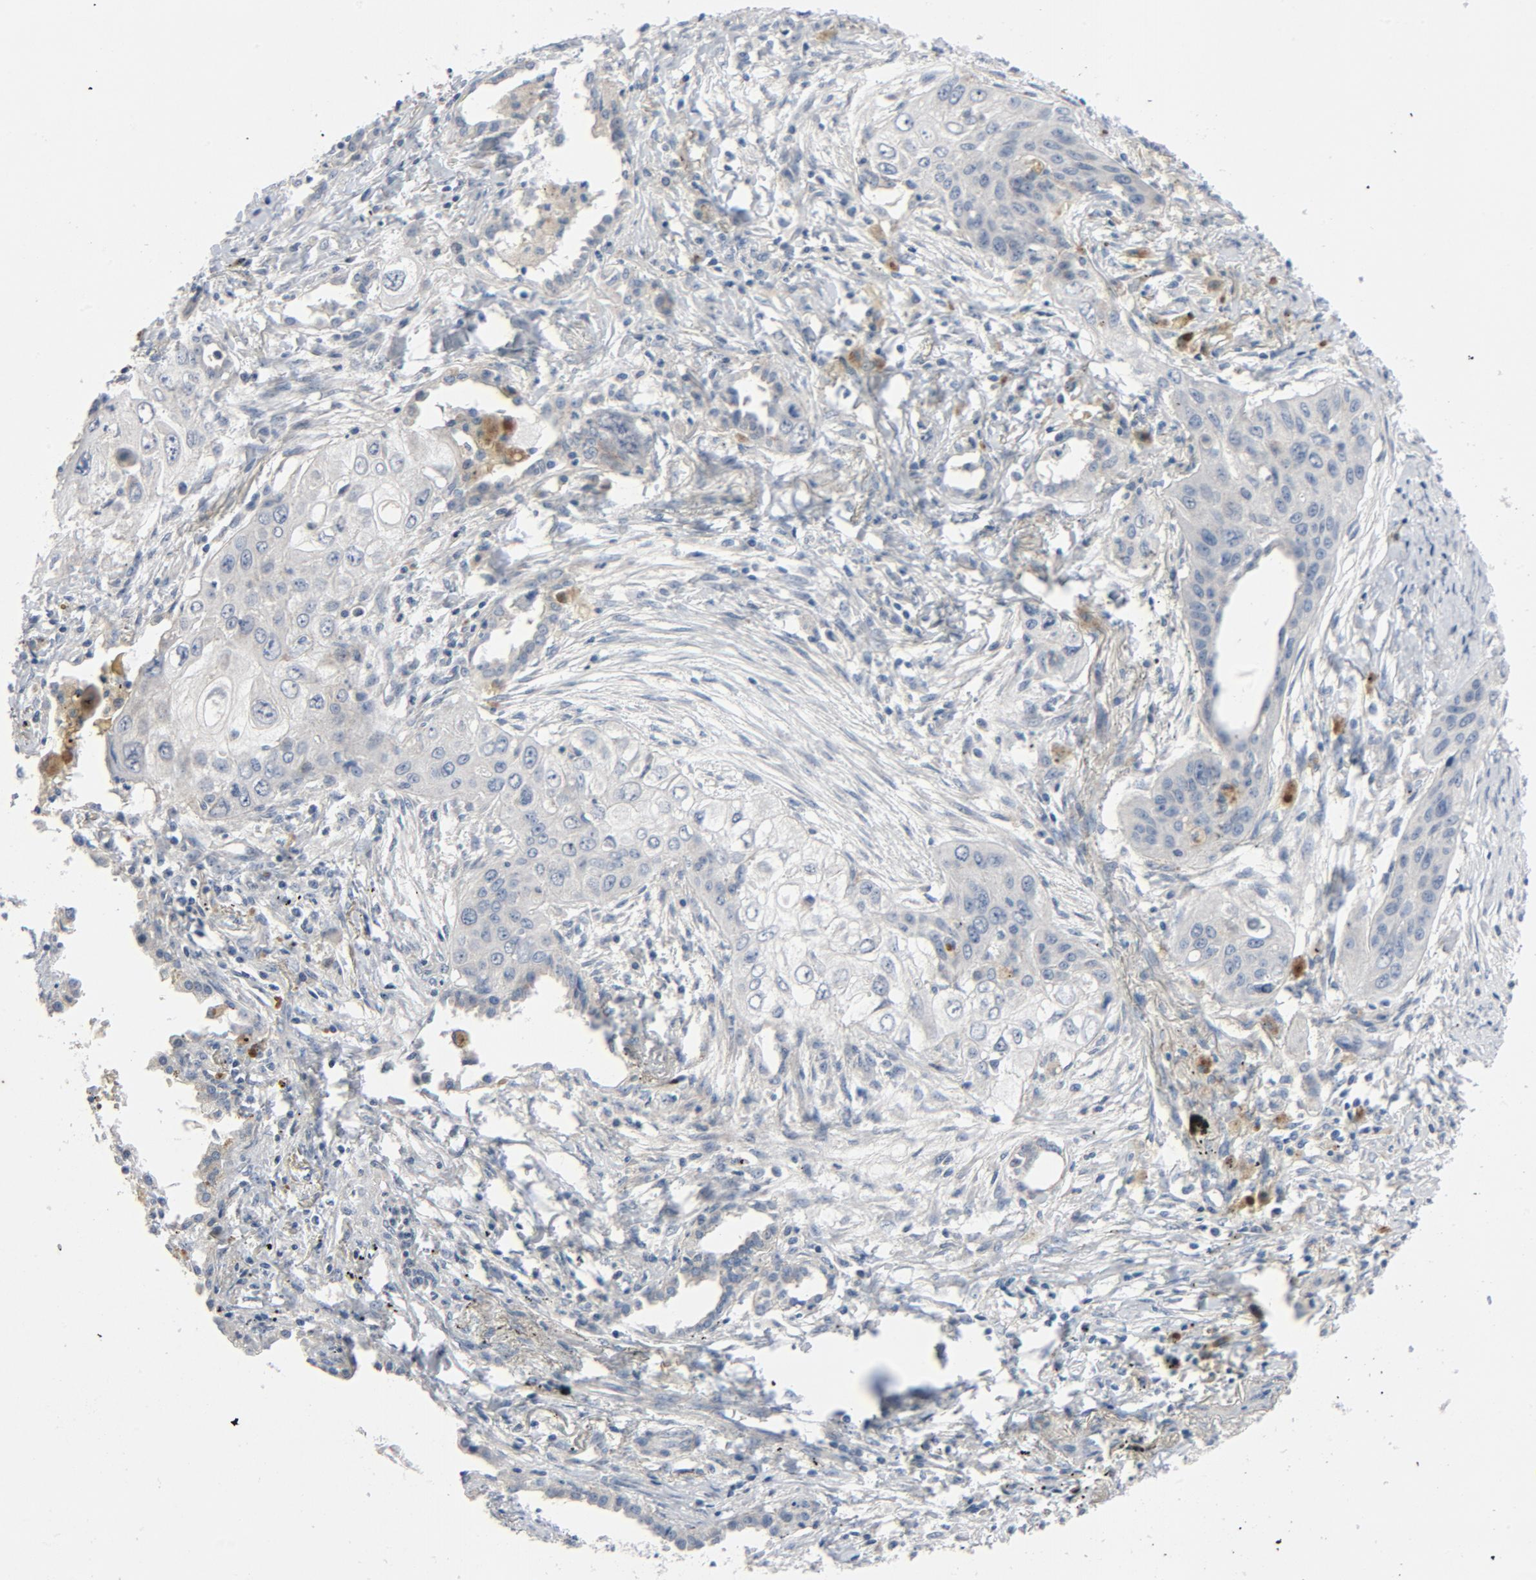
{"staining": {"intensity": "negative", "quantity": "none", "location": "none"}, "tissue": "lung cancer", "cell_type": "Tumor cells", "image_type": "cancer", "snomed": [{"axis": "morphology", "description": "Squamous cell carcinoma, NOS"}, {"axis": "topography", "description": "Lung"}], "caption": "There is no significant staining in tumor cells of lung squamous cell carcinoma.", "gene": "TSG101", "patient": {"sex": "male", "age": 71}}